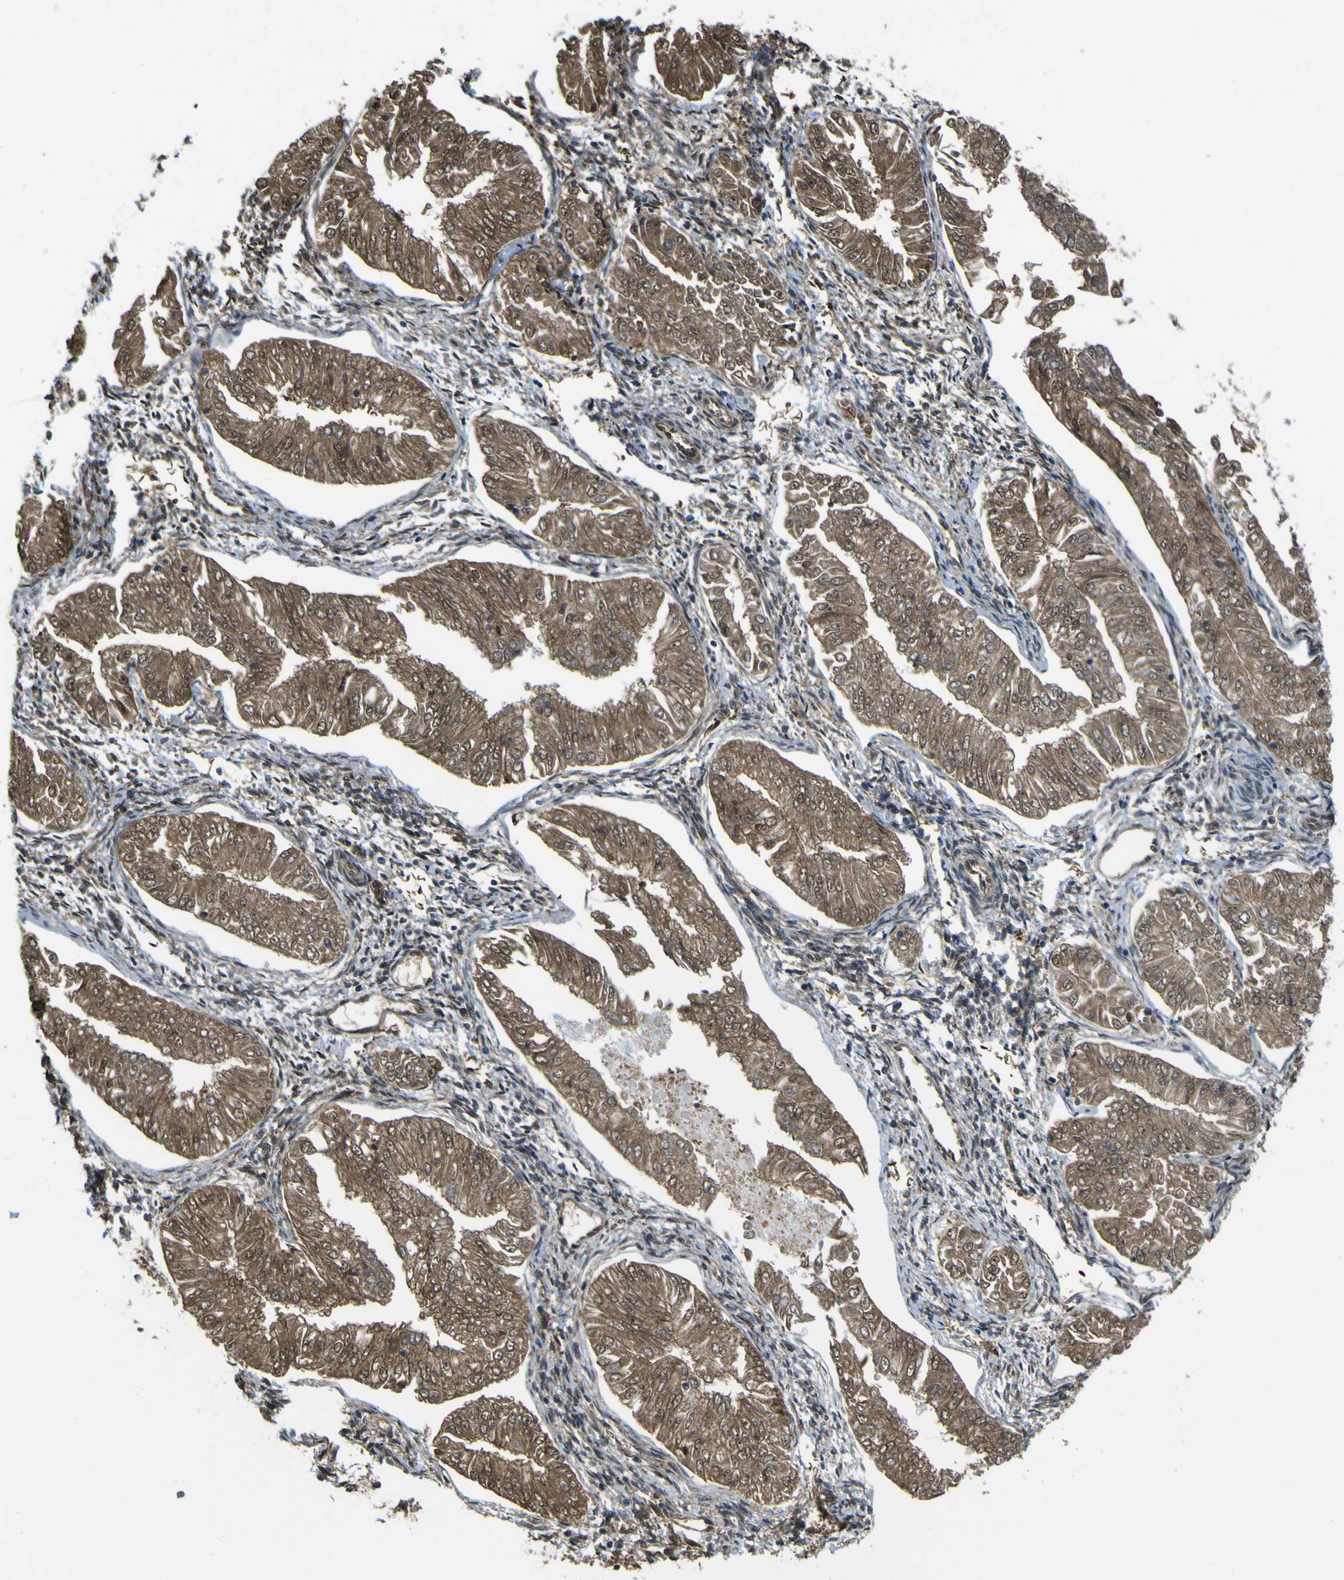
{"staining": {"intensity": "moderate", "quantity": ">75%", "location": "cytoplasmic/membranous"}, "tissue": "endometrial cancer", "cell_type": "Tumor cells", "image_type": "cancer", "snomed": [{"axis": "morphology", "description": "Adenocarcinoma, NOS"}, {"axis": "topography", "description": "Endometrium"}], "caption": "Immunohistochemical staining of endometrial adenocarcinoma displays medium levels of moderate cytoplasmic/membranous protein expression in approximately >75% of tumor cells.", "gene": "YWHAG", "patient": {"sex": "female", "age": 53}}